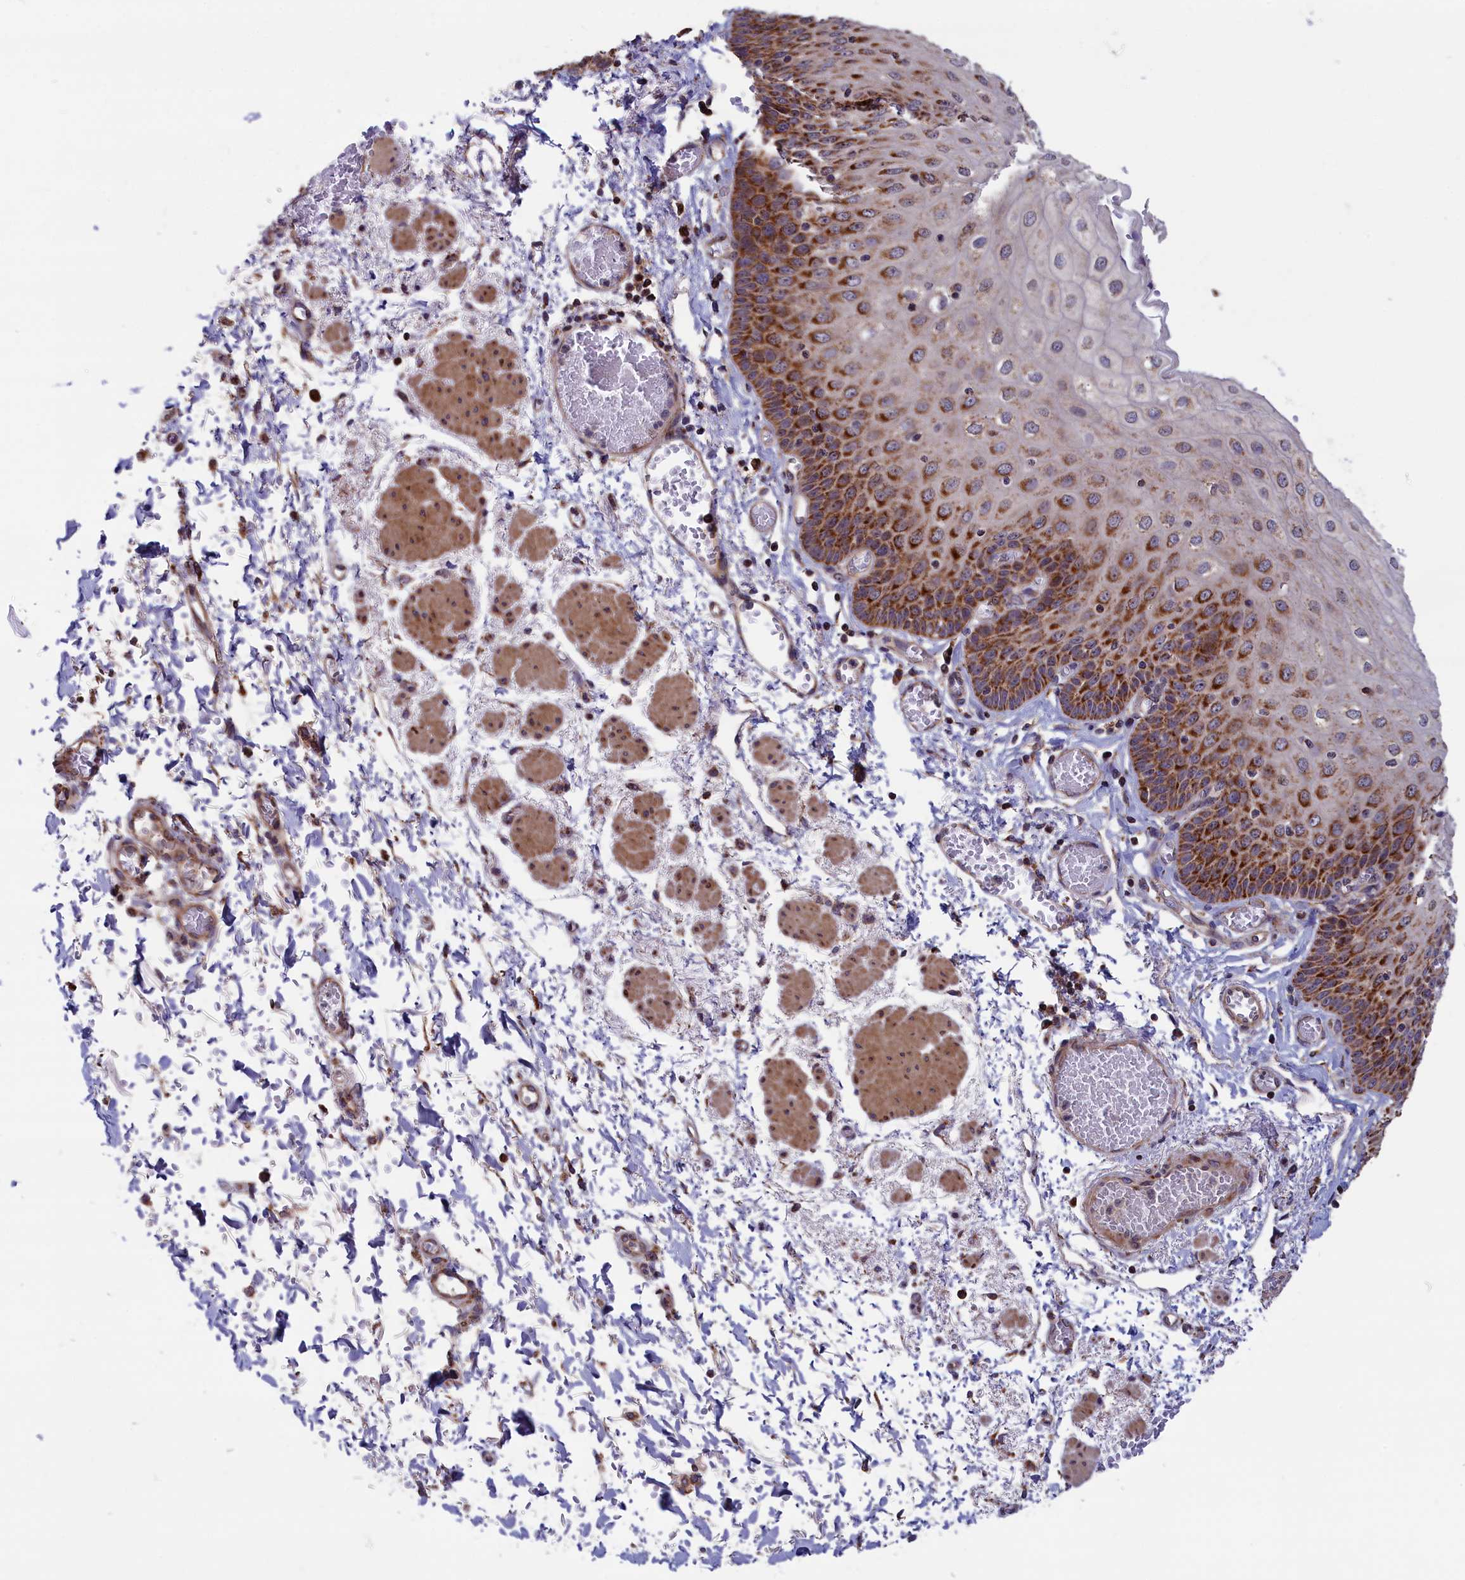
{"staining": {"intensity": "strong", "quantity": "25%-75%", "location": "cytoplasmic/membranous"}, "tissue": "esophagus", "cell_type": "Squamous epithelial cells", "image_type": "normal", "snomed": [{"axis": "morphology", "description": "Normal tissue, NOS"}, {"axis": "topography", "description": "Esophagus"}], "caption": "Protein staining shows strong cytoplasmic/membranous expression in about 25%-75% of squamous epithelial cells in unremarkable esophagus. The protein of interest is stained brown, and the nuclei are stained in blue (DAB IHC with brightfield microscopy, high magnification).", "gene": "TIMM44", "patient": {"sex": "male", "age": 81}}